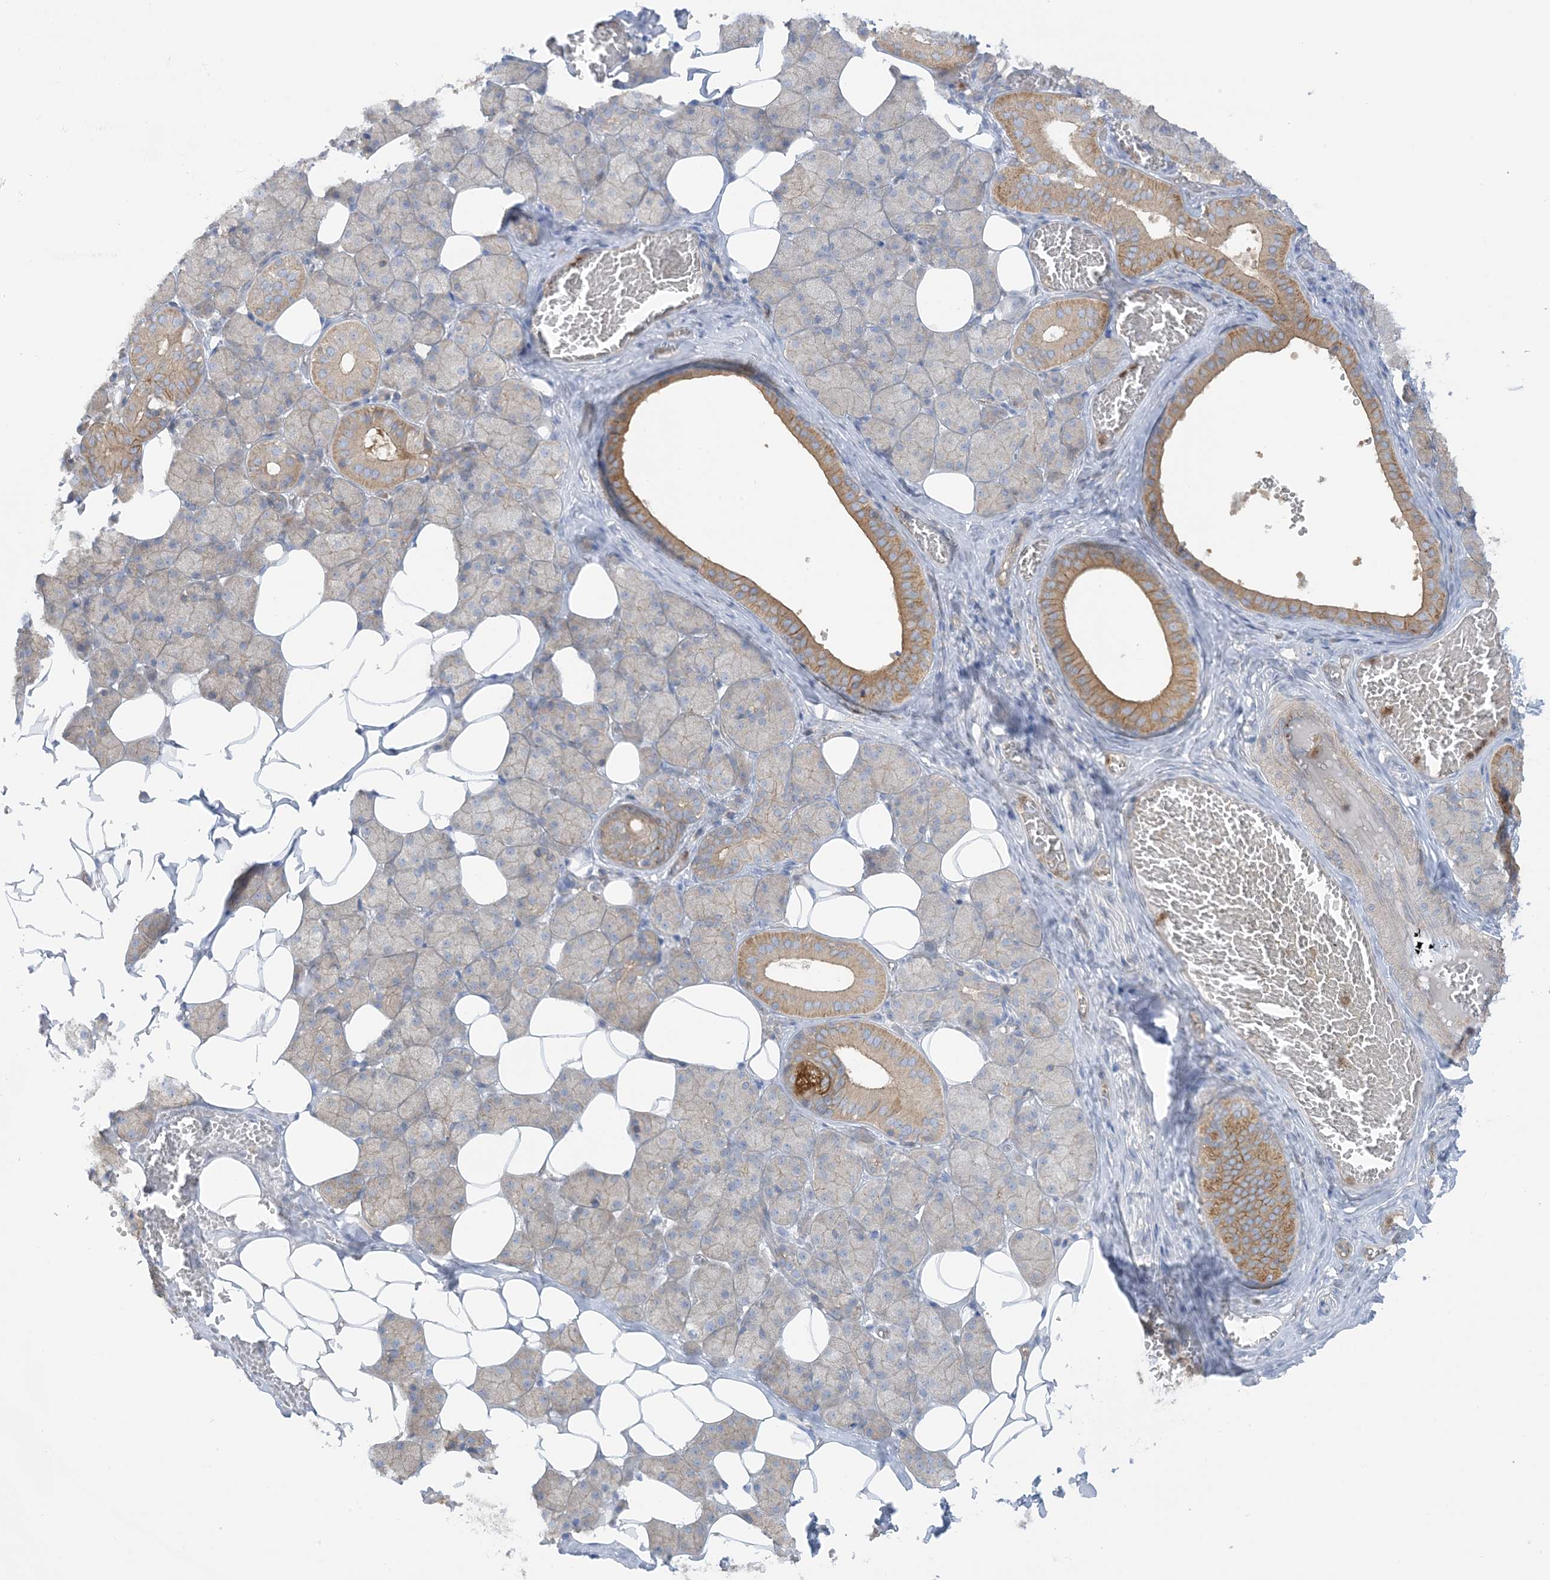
{"staining": {"intensity": "moderate", "quantity": "<25%", "location": "cytoplasmic/membranous"}, "tissue": "salivary gland", "cell_type": "Glandular cells", "image_type": "normal", "snomed": [{"axis": "morphology", "description": "Normal tissue, NOS"}, {"axis": "topography", "description": "Salivary gland"}], "caption": "DAB immunohistochemical staining of unremarkable human salivary gland demonstrates moderate cytoplasmic/membranous protein positivity in about <25% of glandular cells.", "gene": "ICMT", "patient": {"sex": "female", "age": 33}}